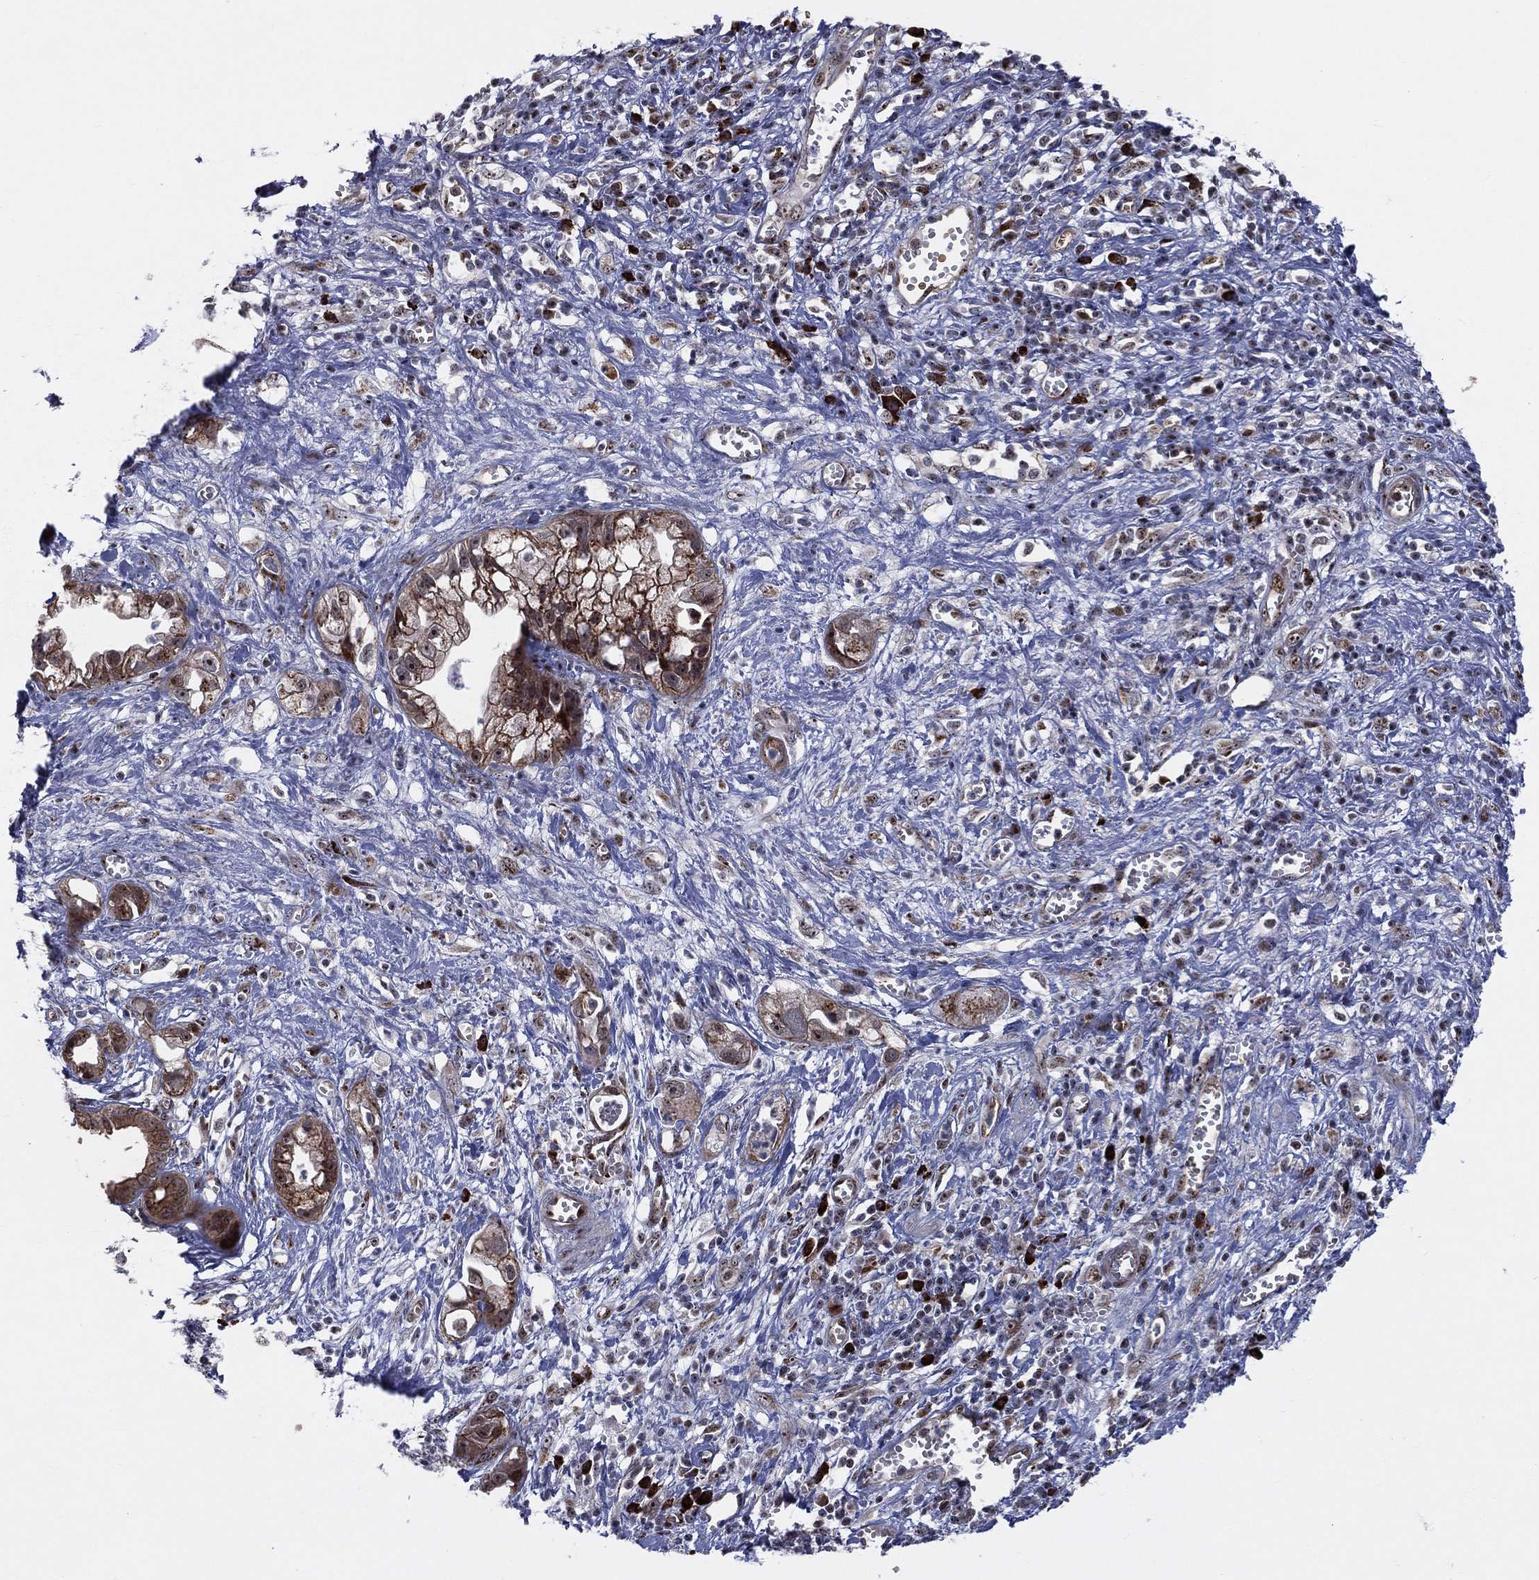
{"staining": {"intensity": "strong", "quantity": ">75%", "location": "cytoplasmic/membranous,nuclear"}, "tissue": "pancreatic cancer", "cell_type": "Tumor cells", "image_type": "cancer", "snomed": [{"axis": "morphology", "description": "Adenocarcinoma, NOS"}, {"axis": "topography", "description": "Pancreas"}], "caption": "This photomicrograph shows pancreatic cancer (adenocarcinoma) stained with immunohistochemistry (IHC) to label a protein in brown. The cytoplasmic/membranous and nuclear of tumor cells show strong positivity for the protein. Nuclei are counter-stained blue.", "gene": "VHL", "patient": {"sex": "female", "age": 73}}